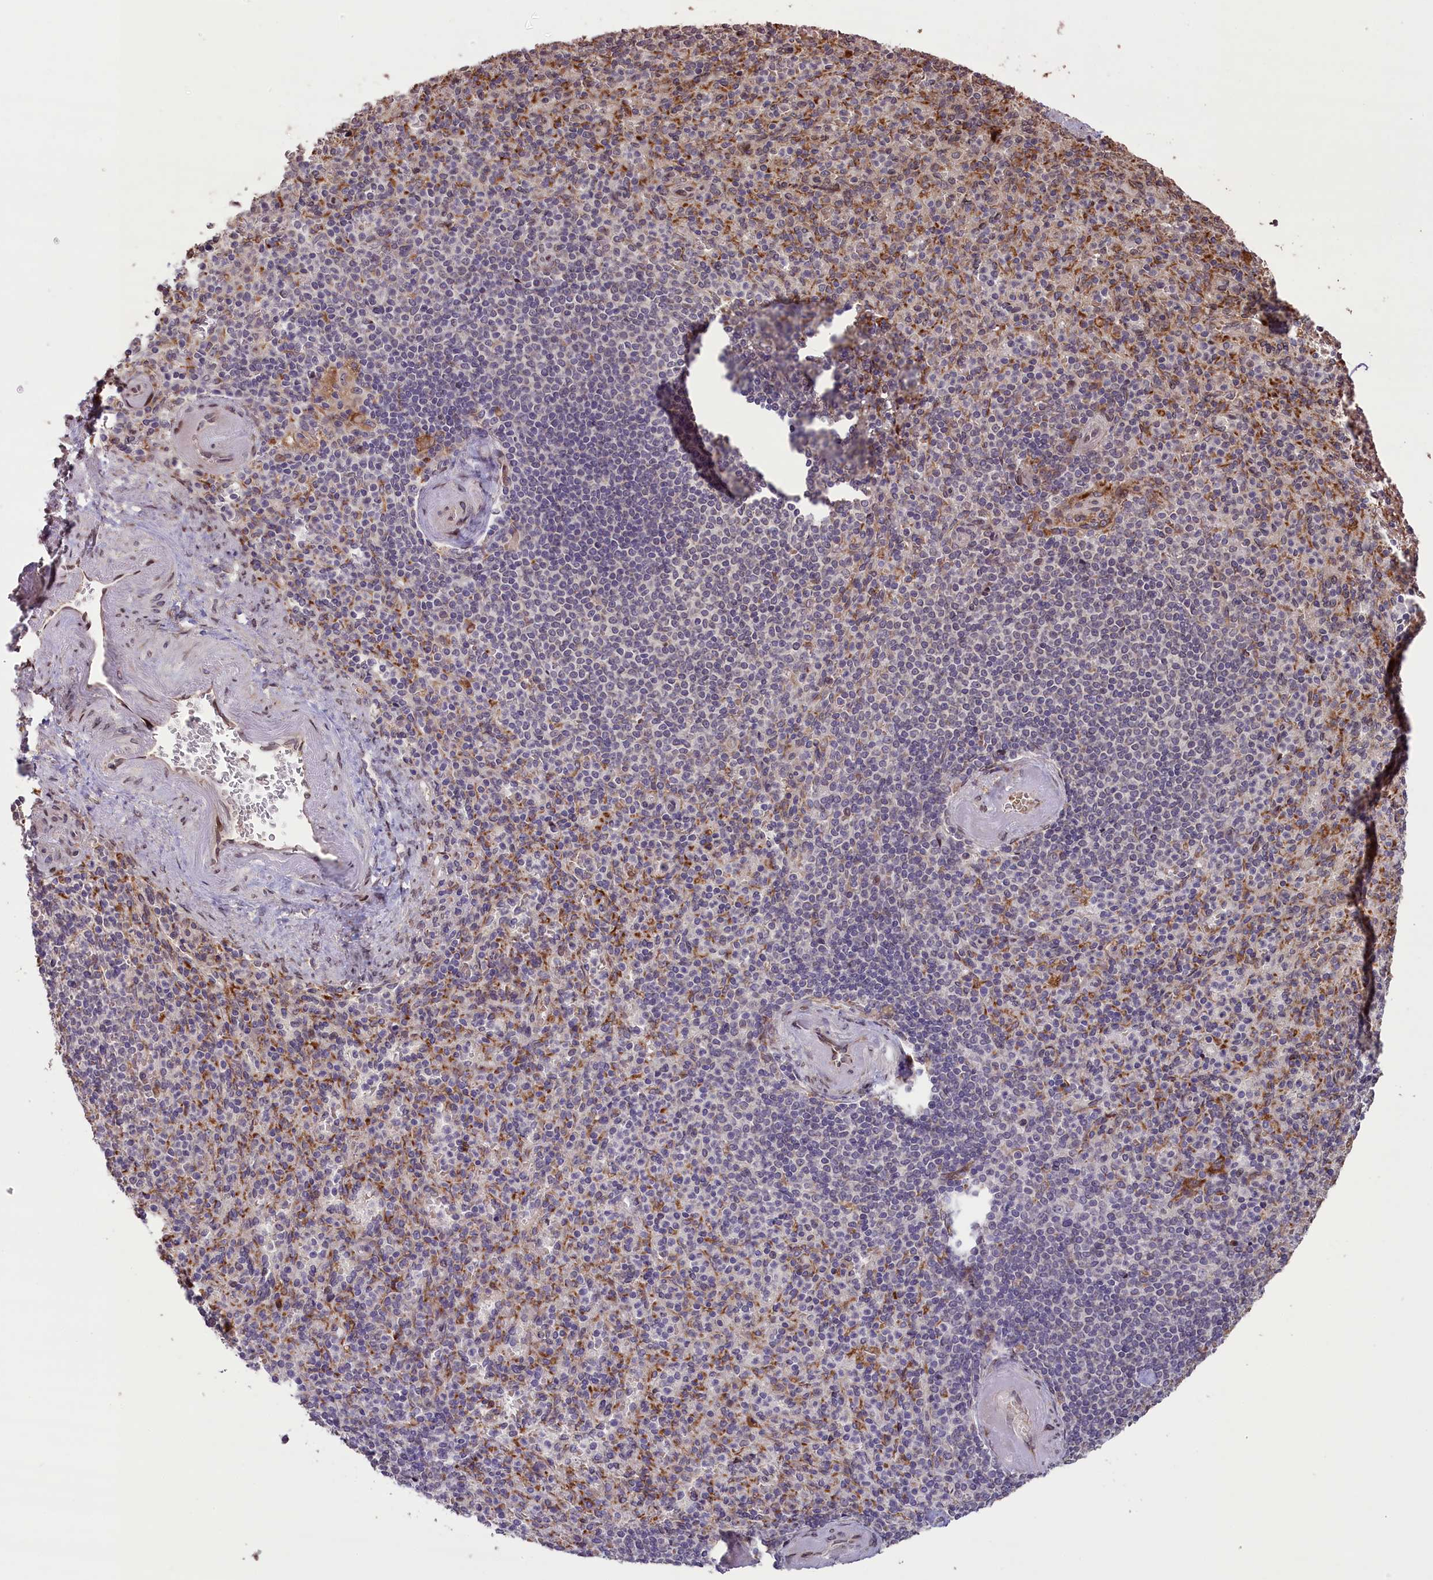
{"staining": {"intensity": "moderate", "quantity": "25%-75%", "location": "cytoplasmic/membranous"}, "tissue": "spleen", "cell_type": "Cells in red pulp", "image_type": "normal", "snomed": [{"axis": "morphology", "description": "Normal tissue, NOS"}, {"axis": "topography", "description": "Spleen"}], "caption": "The immunohistochemical stain shows moderate cytoplasmic/membranous staining in cells in red pulp of benign spleen.", "gene": "SLC38A7", "patient": {"sex": "female", "age": 74}}